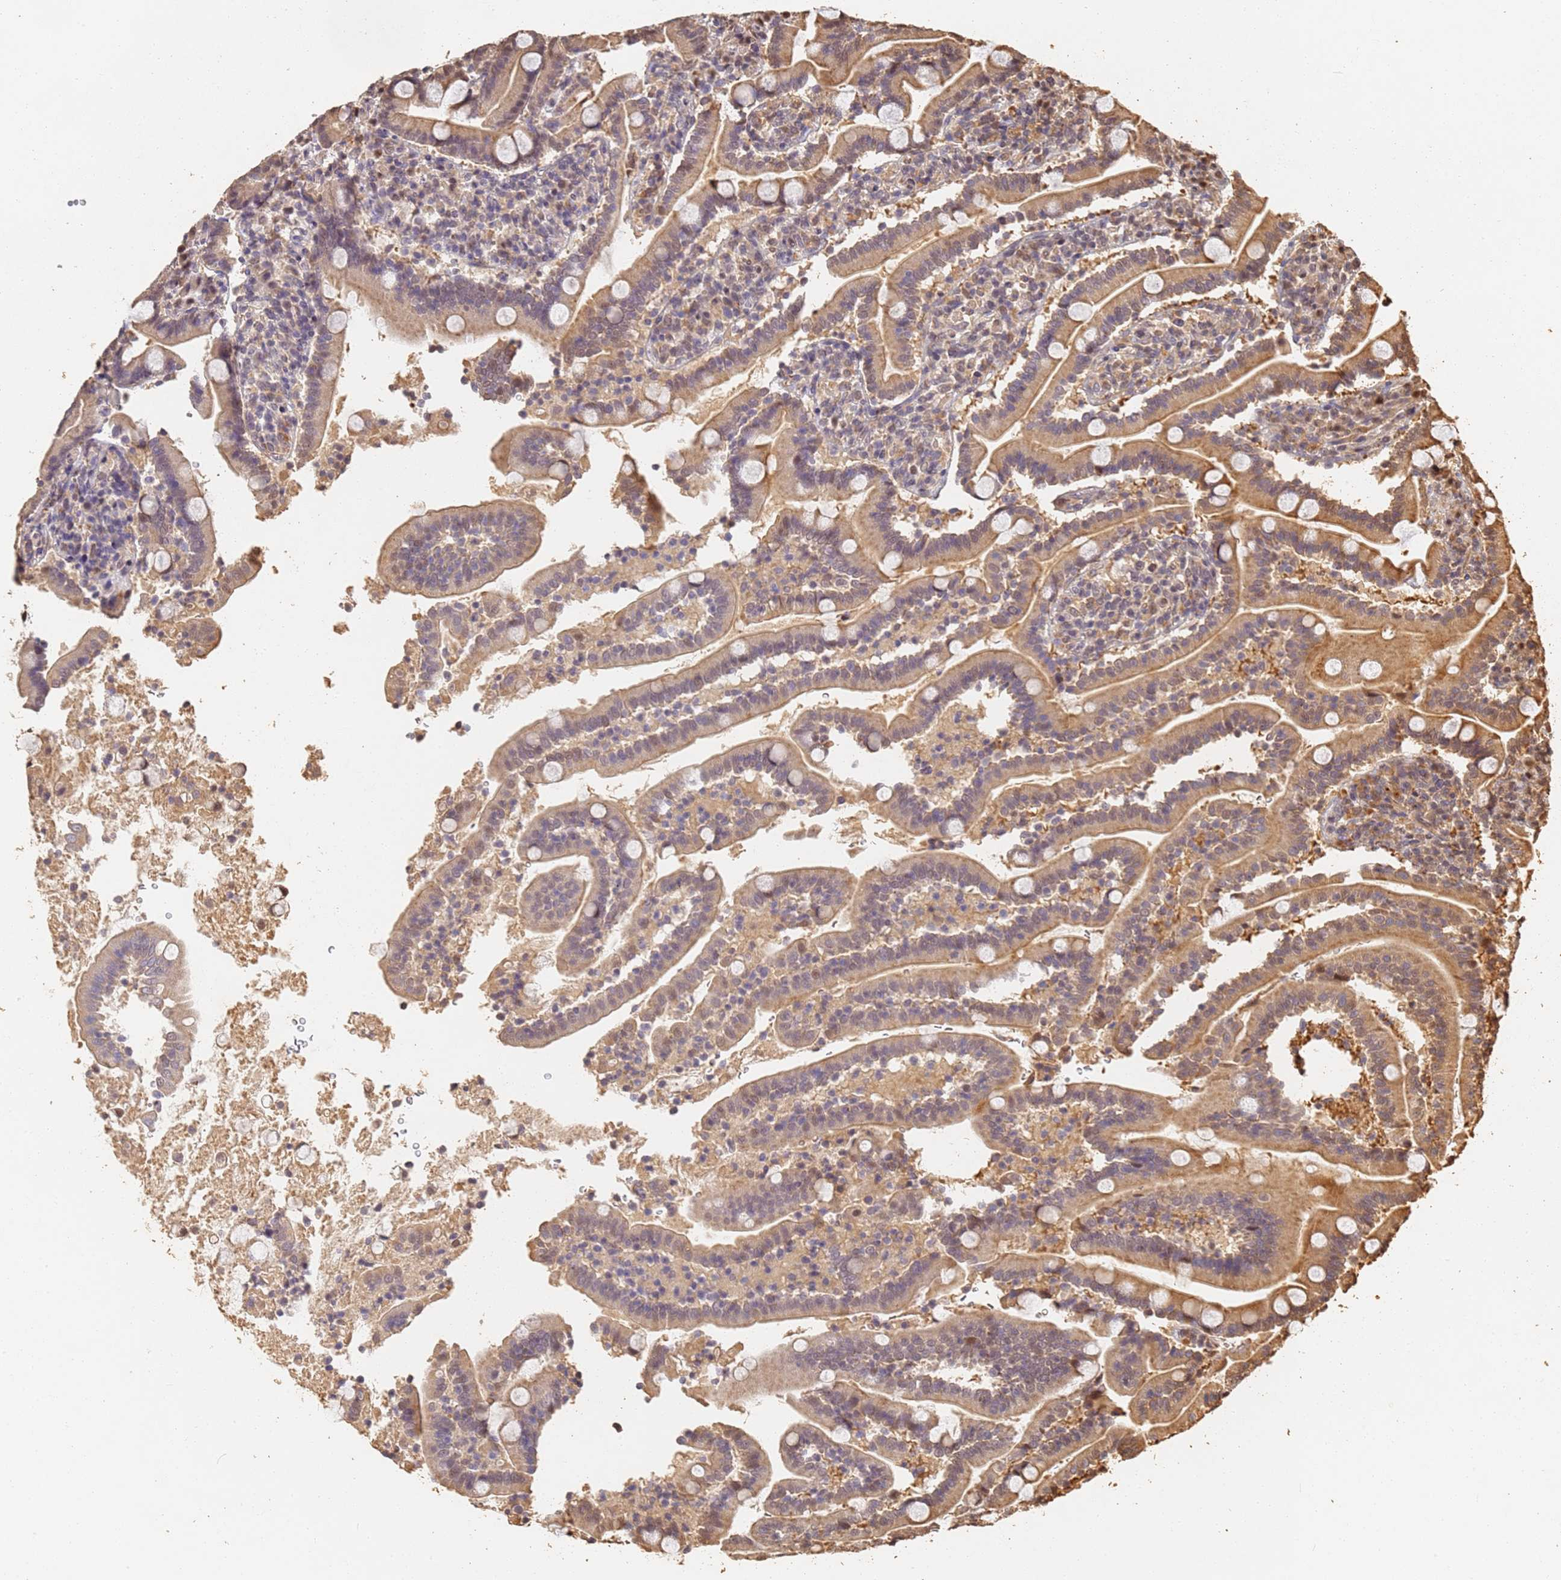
{"staining": {"intensity": "moderate", "quantity": ">75%", "location": "cytoplasmic/membranous,nuclear"}, "tissue": "duodenum", "cell_type": "Glandular cells", "image_type": "normal", "snomed": [{"axis": "morphology", "description": "Normal tissue, NOS"}, {"axis": "topography", "description": "Duodenum"}], "caption": "Glandular cells show medium levels of moderate cytoplasmic/membranous,nuclear expression in about >75% of cells in unremarkable duodenum. (brown staining indicates protein expression, while blue staining denotes nuclei).", "gene": "JAK2", "patient": {"sex": "male", "age": 35}}